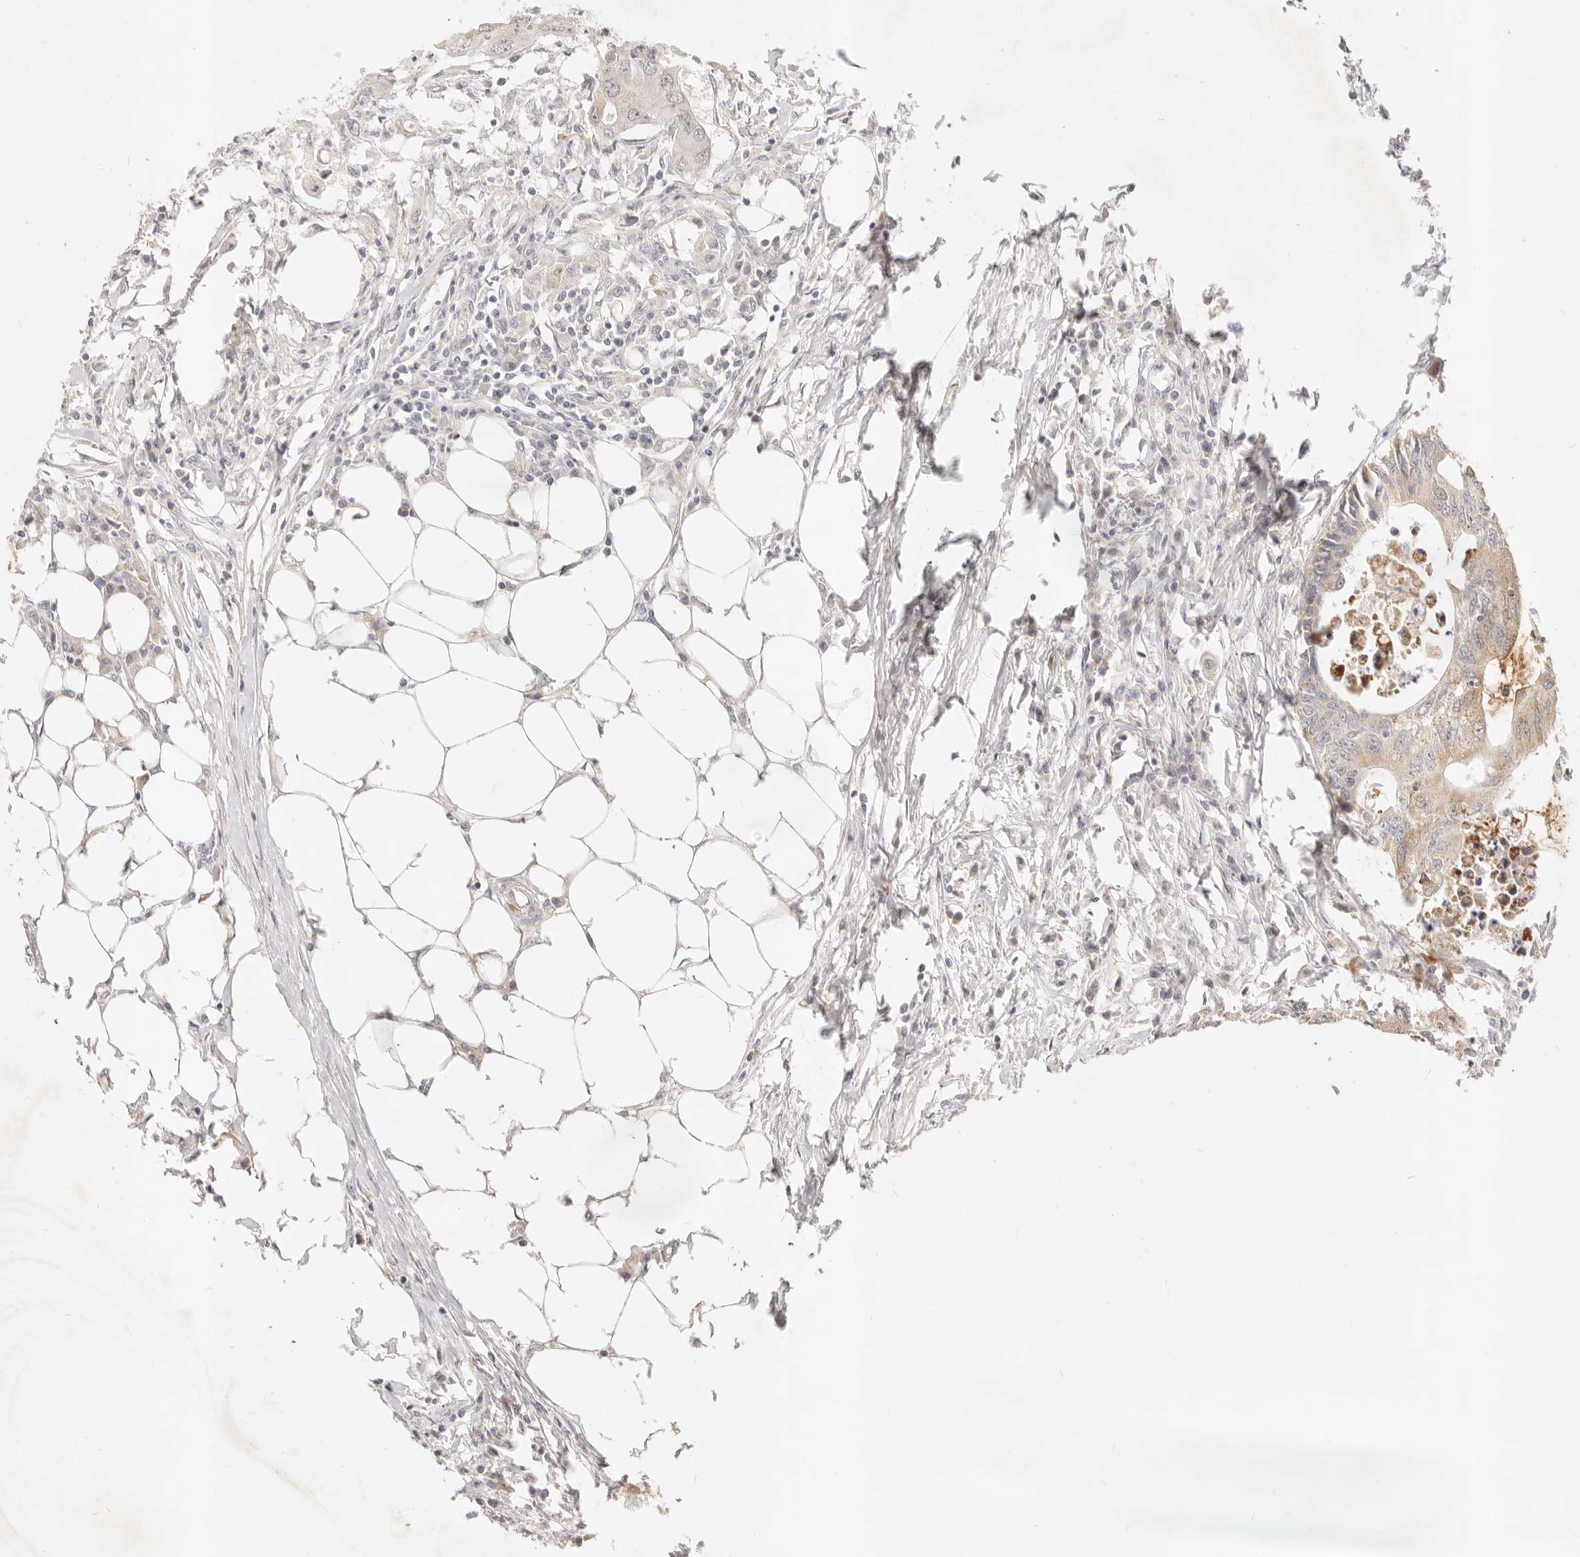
{"staining": {"intensity": "weak", "quantity": ">75%", "location": "cytoplasmic/membranous"}, "tissue": "colorectal cancer", "cell_type": "Tumor cells", "image_type": "cancer", "snomed": [{"axis": "morphology", "description": "Adenocarcinoma, NOS"}, {"axis": "topography", "description": "Colon"}], "caption": "Immunohistochemical staining of human adenocarcinoma (colorectal) shows weak cytoplasmic/membranous protein expression in about >75% of tumor cells.", "gene": "RUBCNL", "patient": {"sex": "male", "age": 71}}